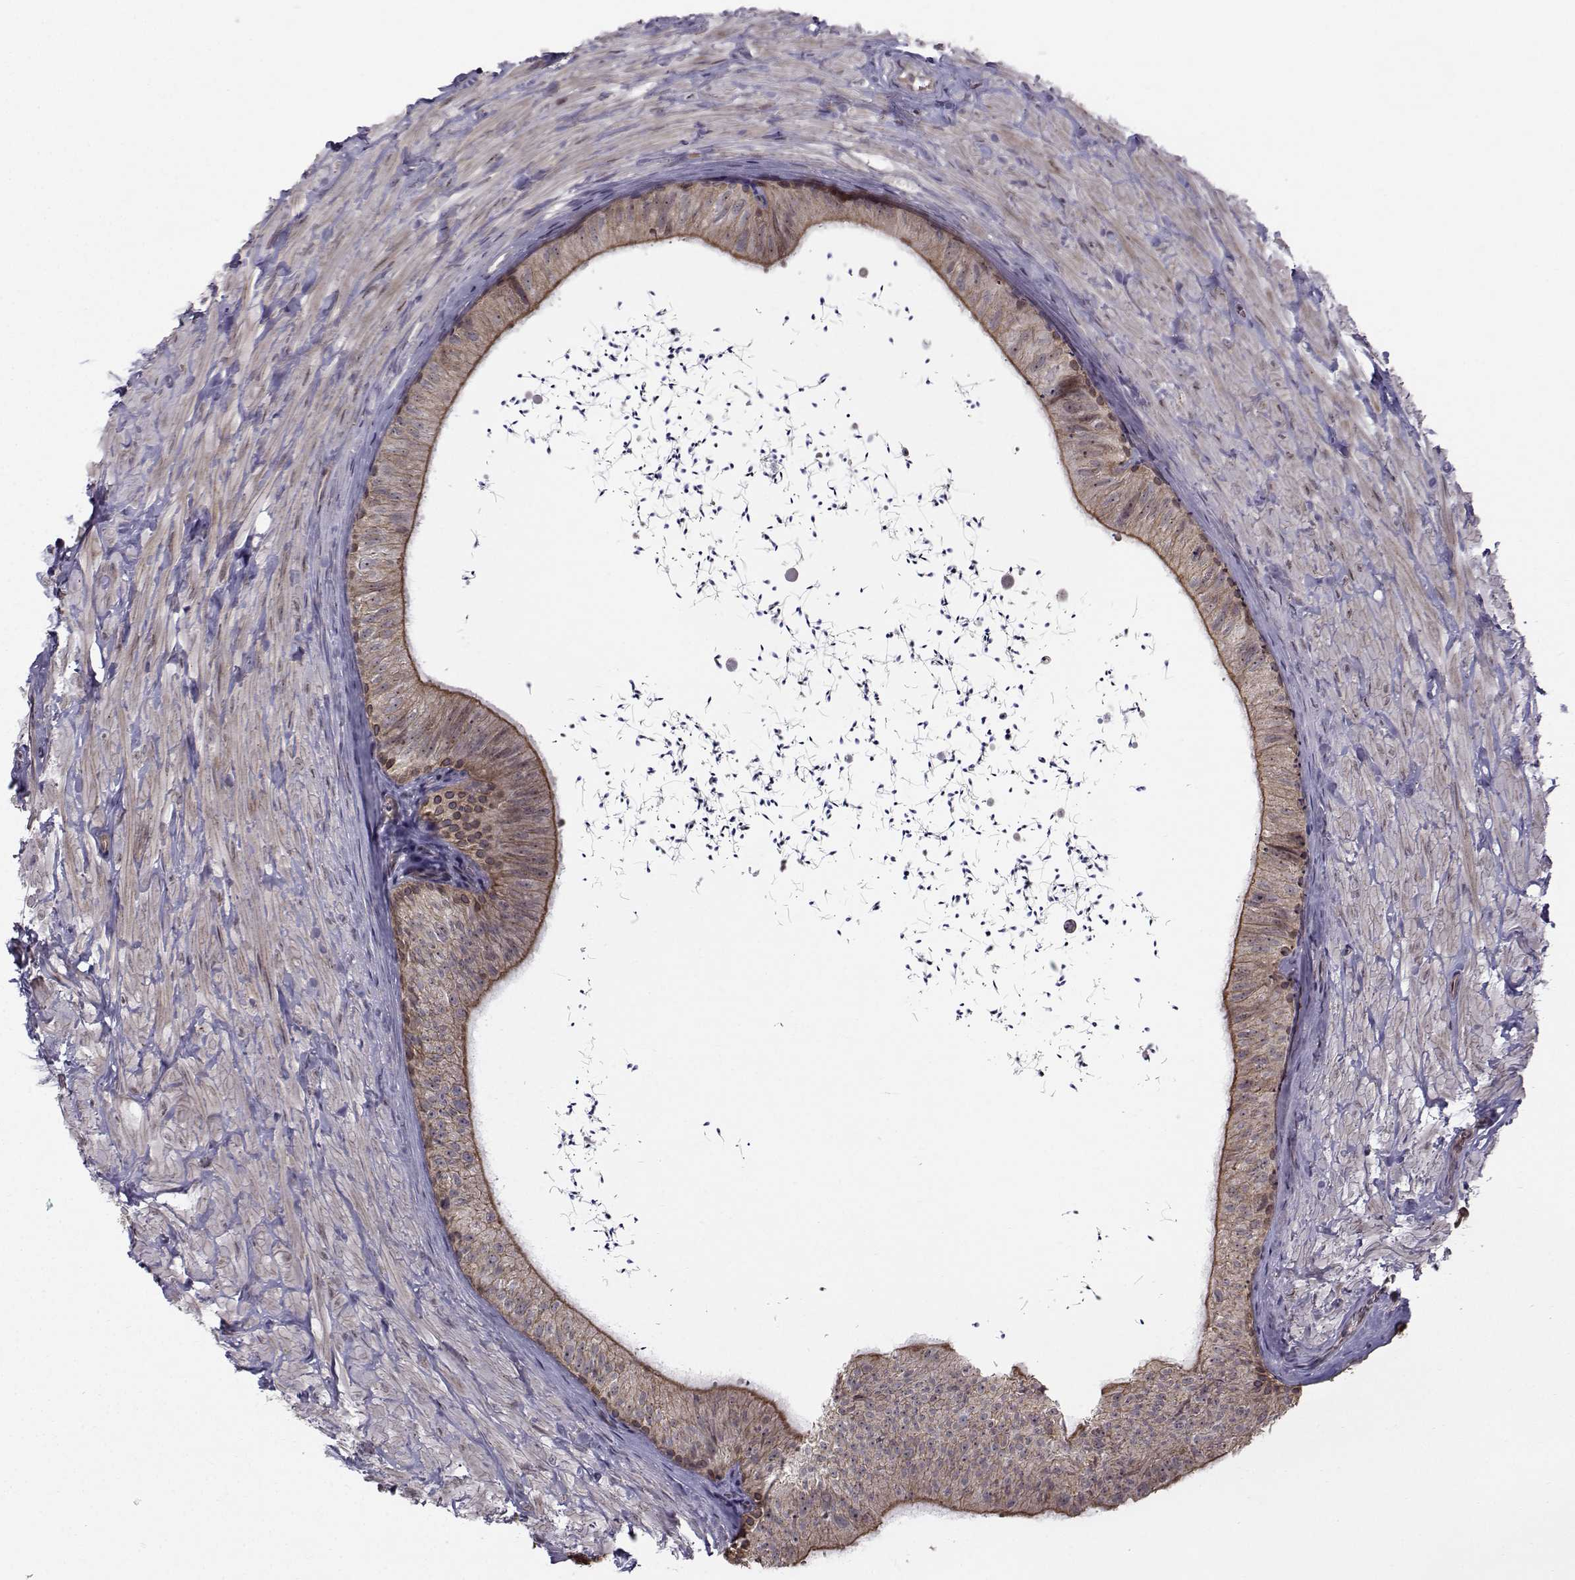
{"staining": {"intensity": "moderate", "quantity": "25%-75%", "location": "cytoplasmic/membranous"}, "tissue": "epididymis", "cell_type": "Glandular cells", "image_type": "normal", "snomed": [{"axis": "morphology", "description": "Normal tissue, NOS"}, {"axis": "topography", "description": "Epididymis"}], "caption": "About 25%-75% of glandular cells in benign epididymis display moderate cytoplasmic/membranous protein staining as visualized by brown immunohistochemical staining.", "gene": "APC", "patient": {"sex": "male", "age": 32}}